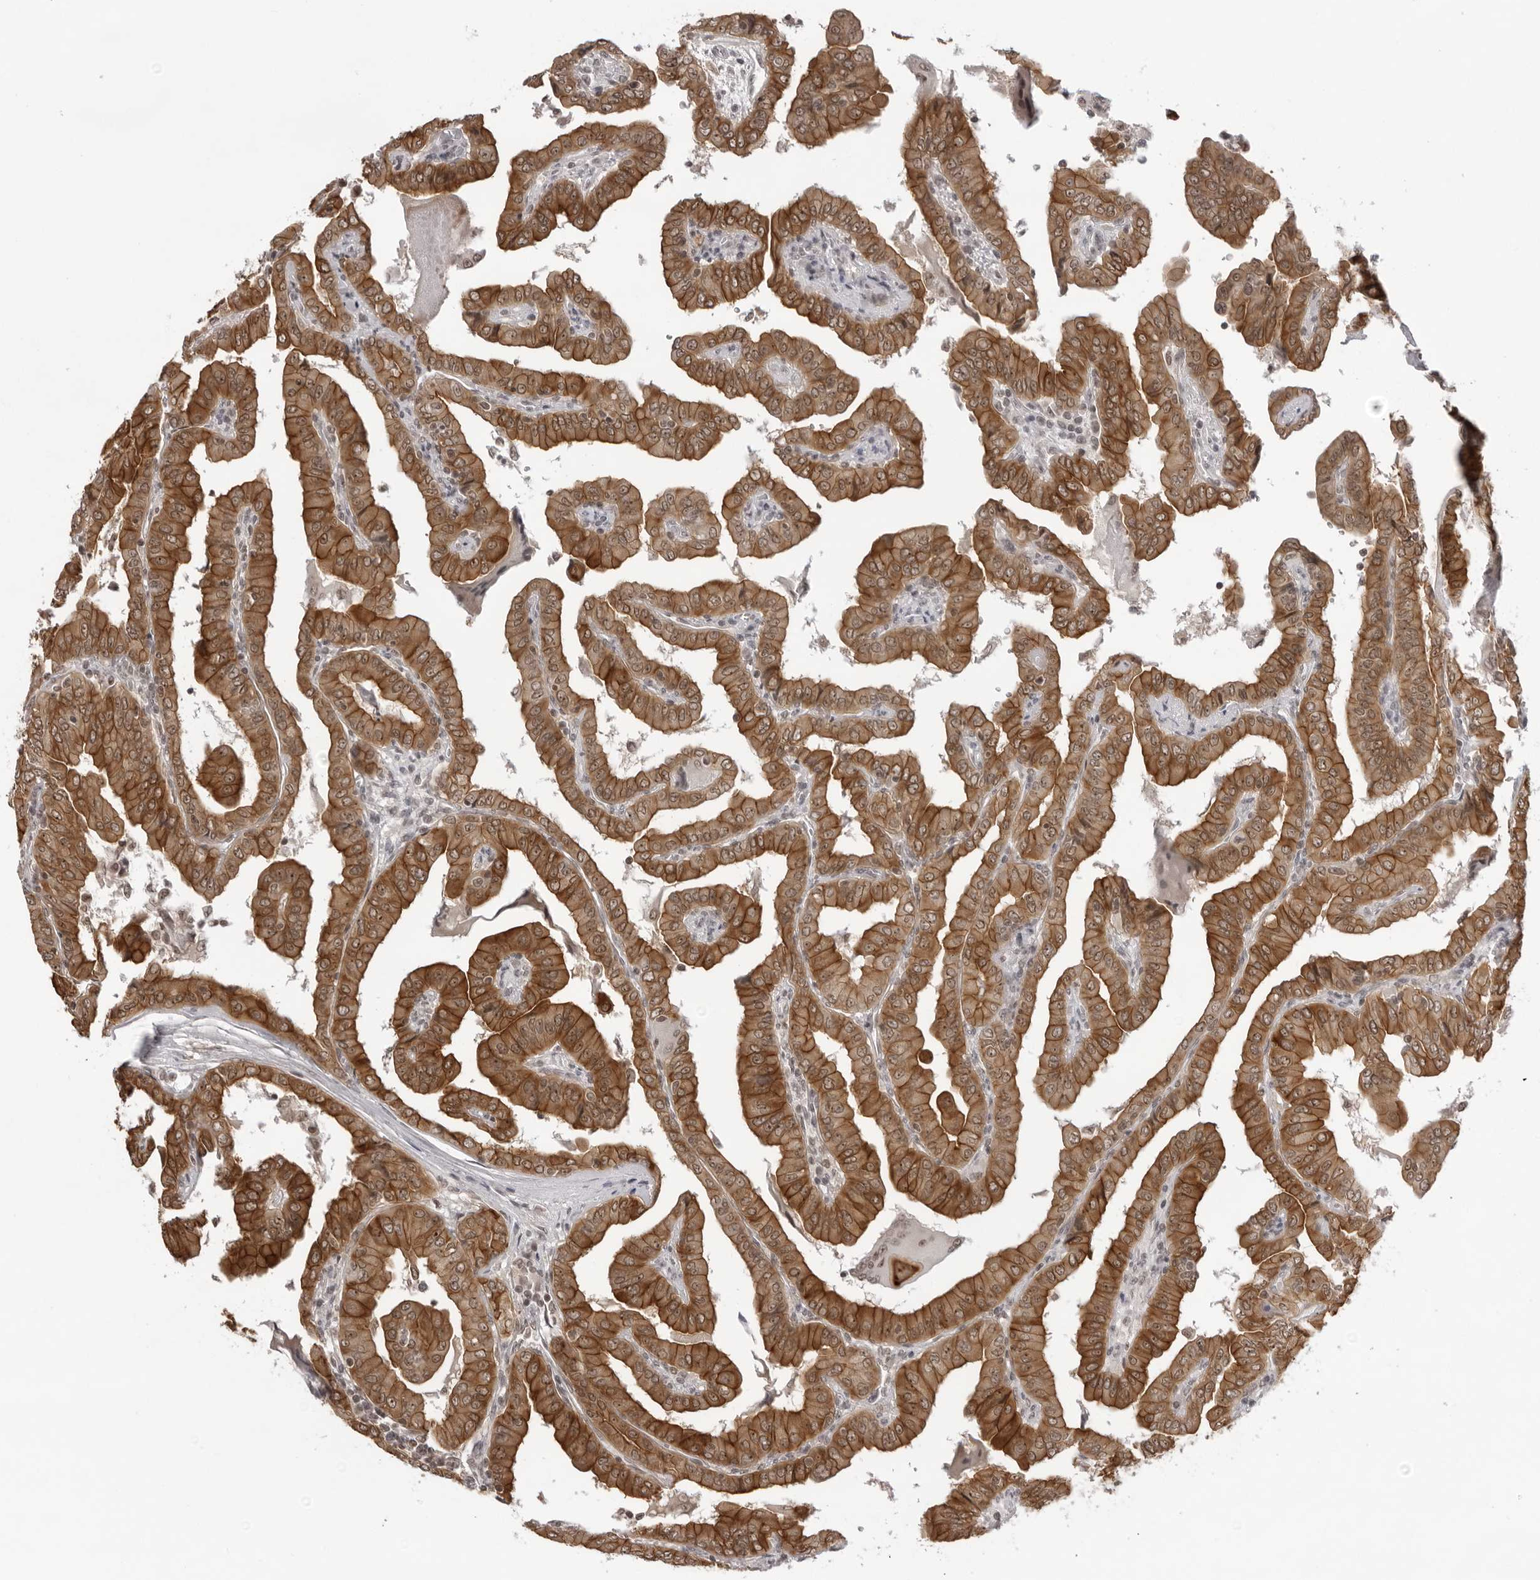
{"staining": {"intensity": "strong", "quantity": ">75%", "location": "cytoplasmic/membranous"}, "tissue": "thyroid cancer", "cell_type": "Tumor cells", "image_type": "cancer", "snomed": [{"axis": "morphology", "description": "Papillary adenocarcinoma, NOS"}, {"axis": "topography", "description": "Thyroid gland"}], "caption": "DAB (3,3'-diaminobenzidine) immunohistochemical staining of human thyroid cancer (papillary adenocarcinoma) demonstrates strong cytoplasmic/membranous protein positivity in approximately >75% of tumor cells.", "gene": "EXOSC10", "patient": {"sex": "male", "age": 33}}